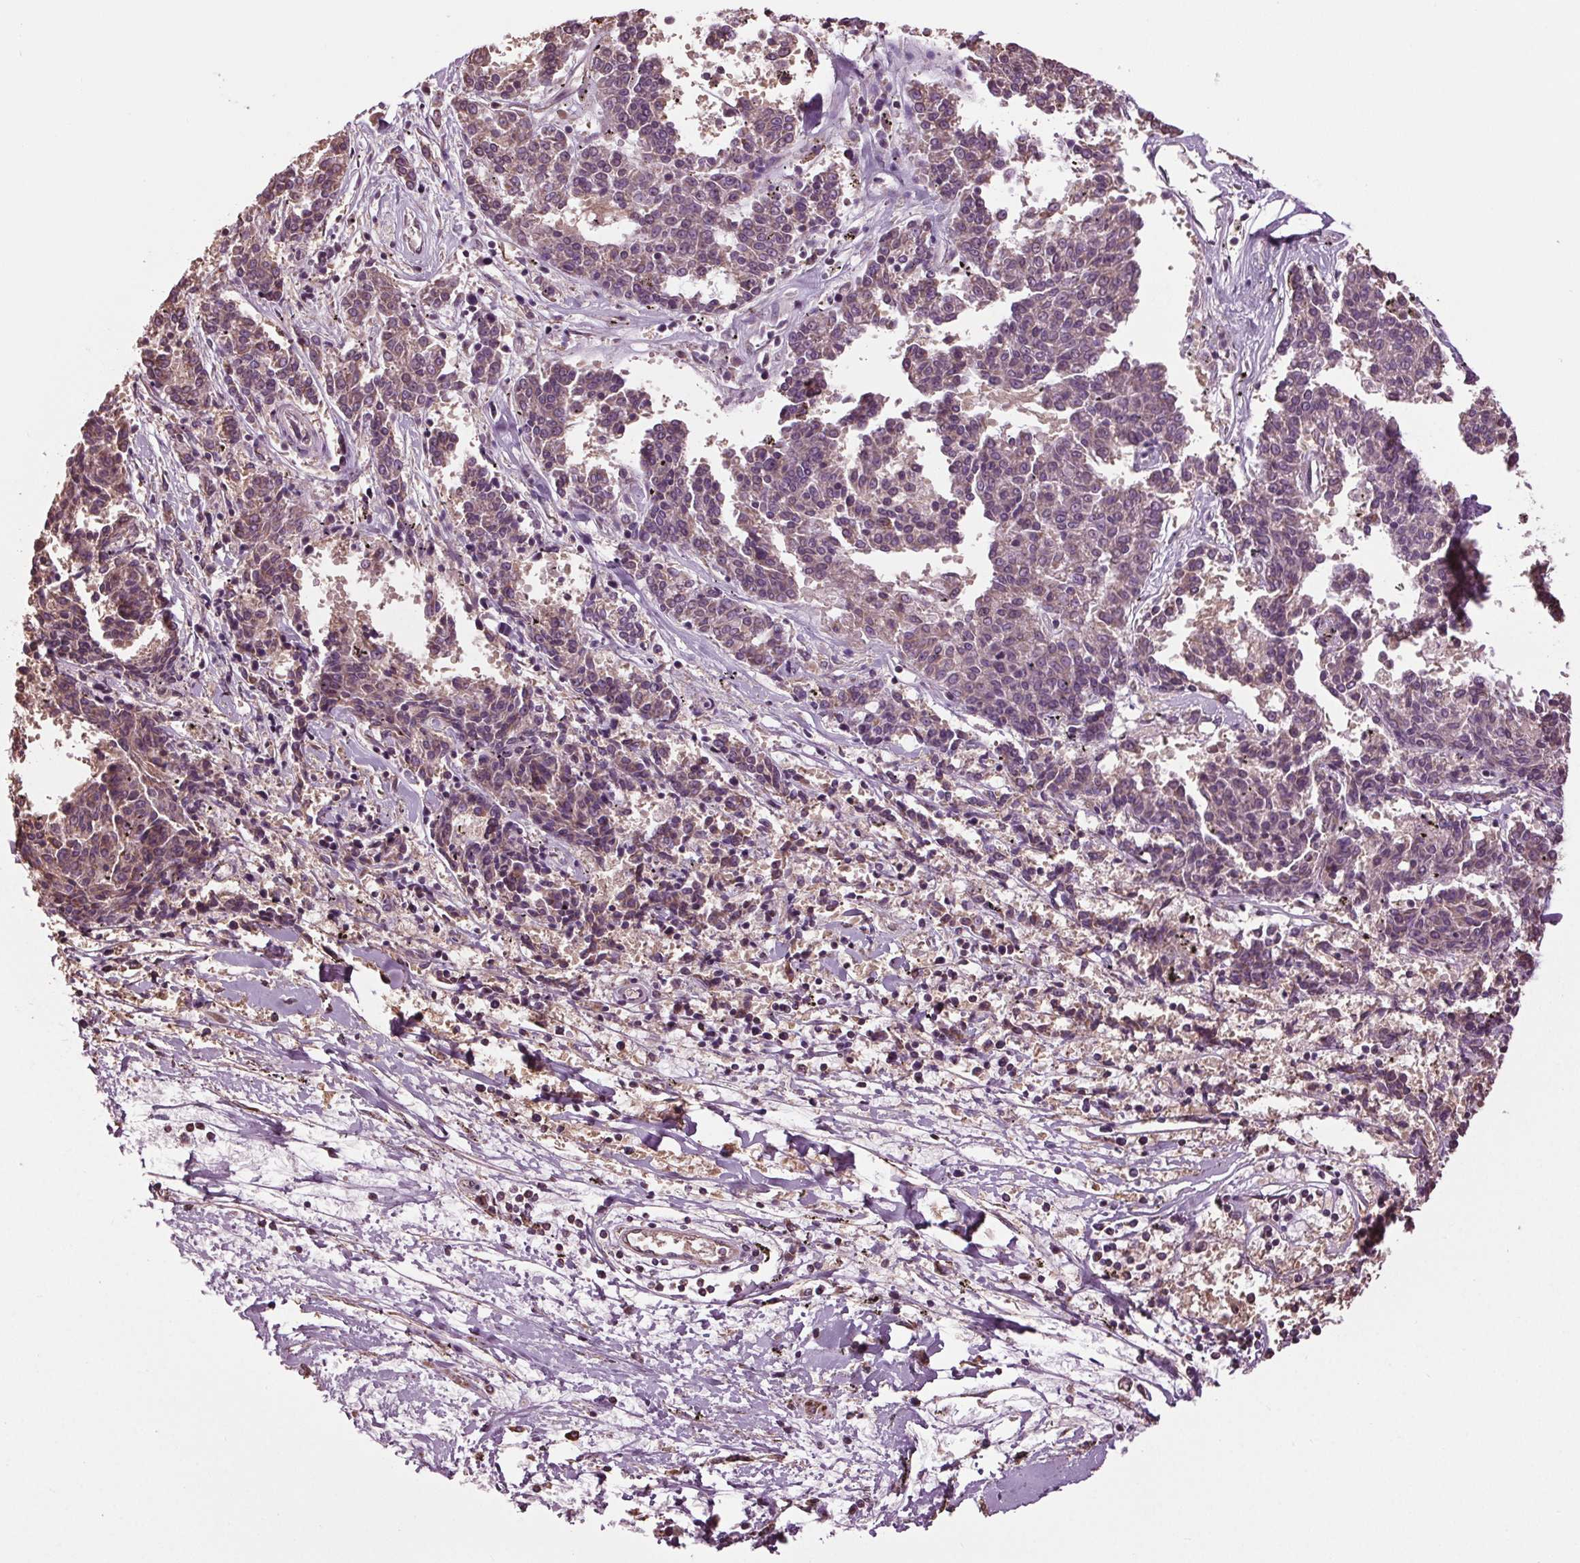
{"staining": {"intensity": "weak", "quantity": "<25%", "location": "cytoplasmic/membranous"}, "tissue": "melanoma", "cell_type": "Tumor cells", "image_type": "cancer", "snomed": [{"axis": "morphology", "description": "Malignant melanoma, NOS"}, {"axis": "topography", "description": "Skin"}], "caption": "Melanoma was stained to show a protein in brown. There is no significant expression in tumor cells. The staining was performed using DAB (3,3'-diaminobenzidine) to visualize the protein expression in brown, while the nuclei were stained in blue with hematoxylin (Magnification: 20x).", "gene": "RNPEP", "patient": {"sex": "female", "age": 72}}